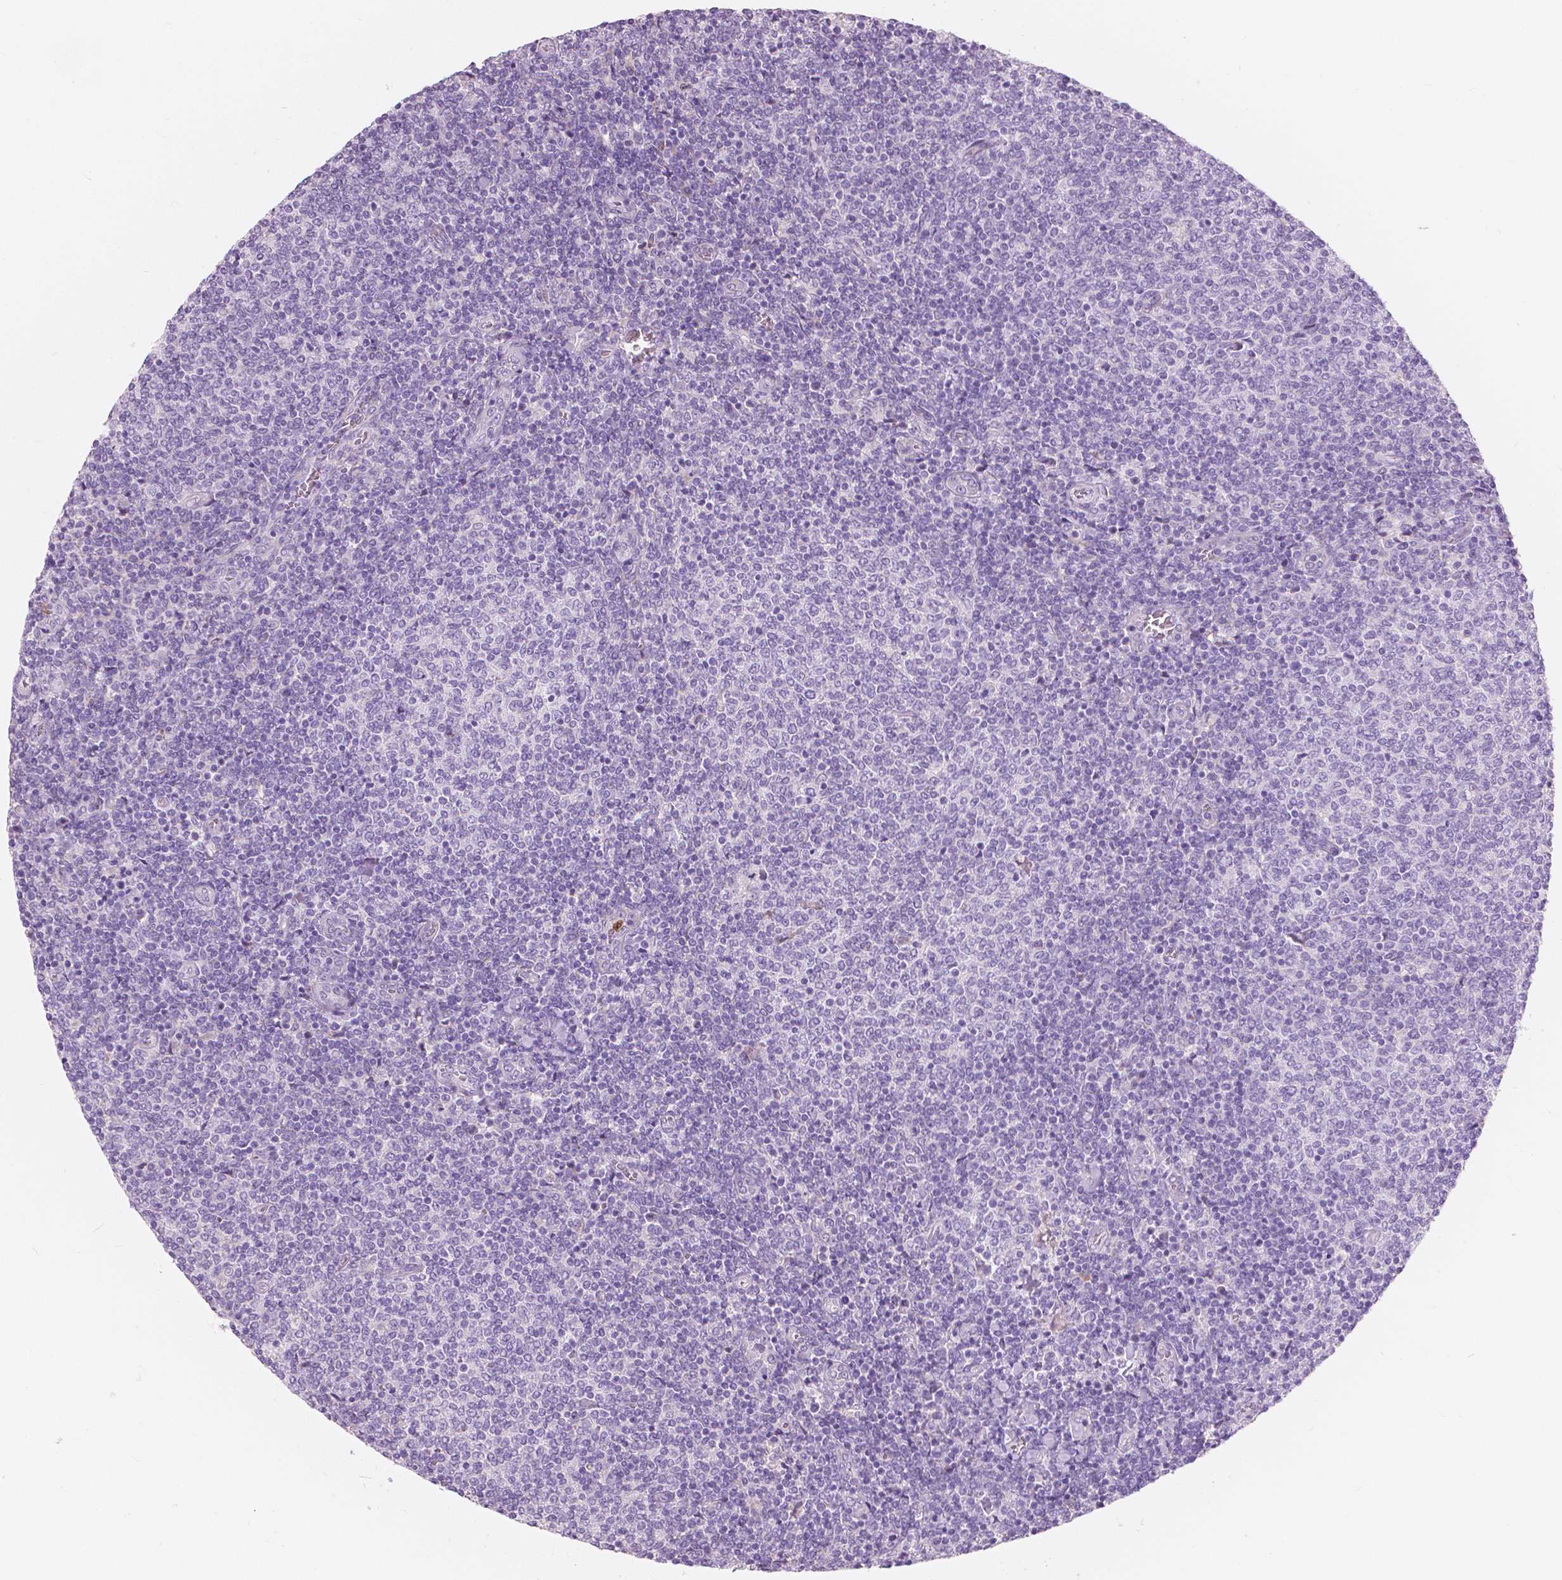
{"staining": {"intensity": "negative", "quantity": "none", "location": "none"}, "tissue": "lymphoma", "cell_type": "Tumor cells", "image_type": "cancer", "snomed": [{"axis": "morphology", "description": "Malignant lymphoma, non-Hodgkin's type, Low grade"}, {"axis": "topography", "description": "Lymph node"}], "caption": "The photomicrograph demonstrates no significant staining in tumor cells of lymphoma.", "gene": "CXCR2", "patient": {"sex": "male", "age": 52}}